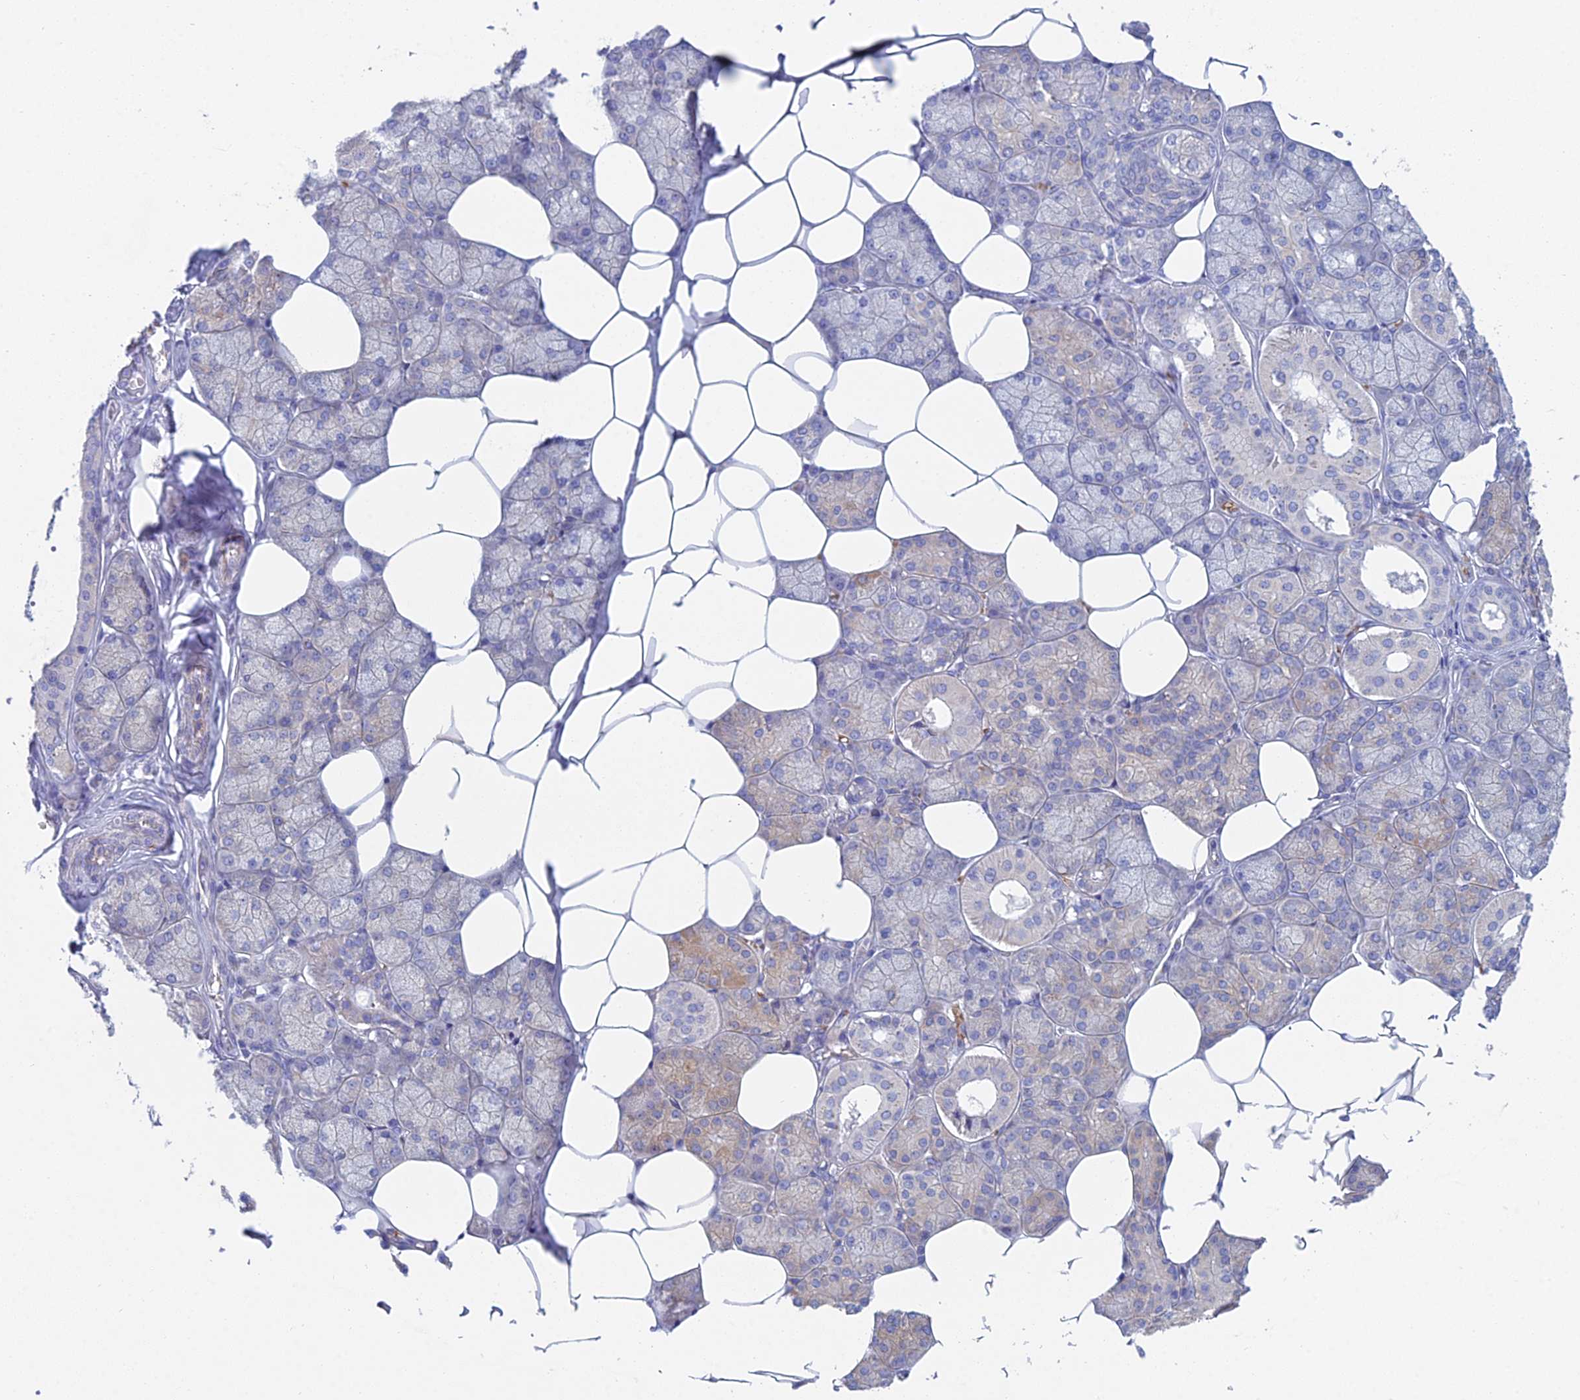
{"staining": {"intensity": "weak", "quantity": "25%-75%", "location": "cytoplasmic/membranous"}, "tissue": "salivary gland", "cell_type": "Glandular cells", "image_type": "normal", "snomed": [{"axis": "morphology", "description": "Normal tissue, NOS"}, {"axis": "topography", "description": "Salivary gland"}], "caption": "Protein staining of unremarkable salivary gland exhibits weak cytoplasmic/membranous expression in about 25%-75% of glandular cells. Immunohistochemistry stains the protein in brown and the nuclei are stained blue.", "gene": "ZNF564", "patient": {"sex": "male", "age": 62}}